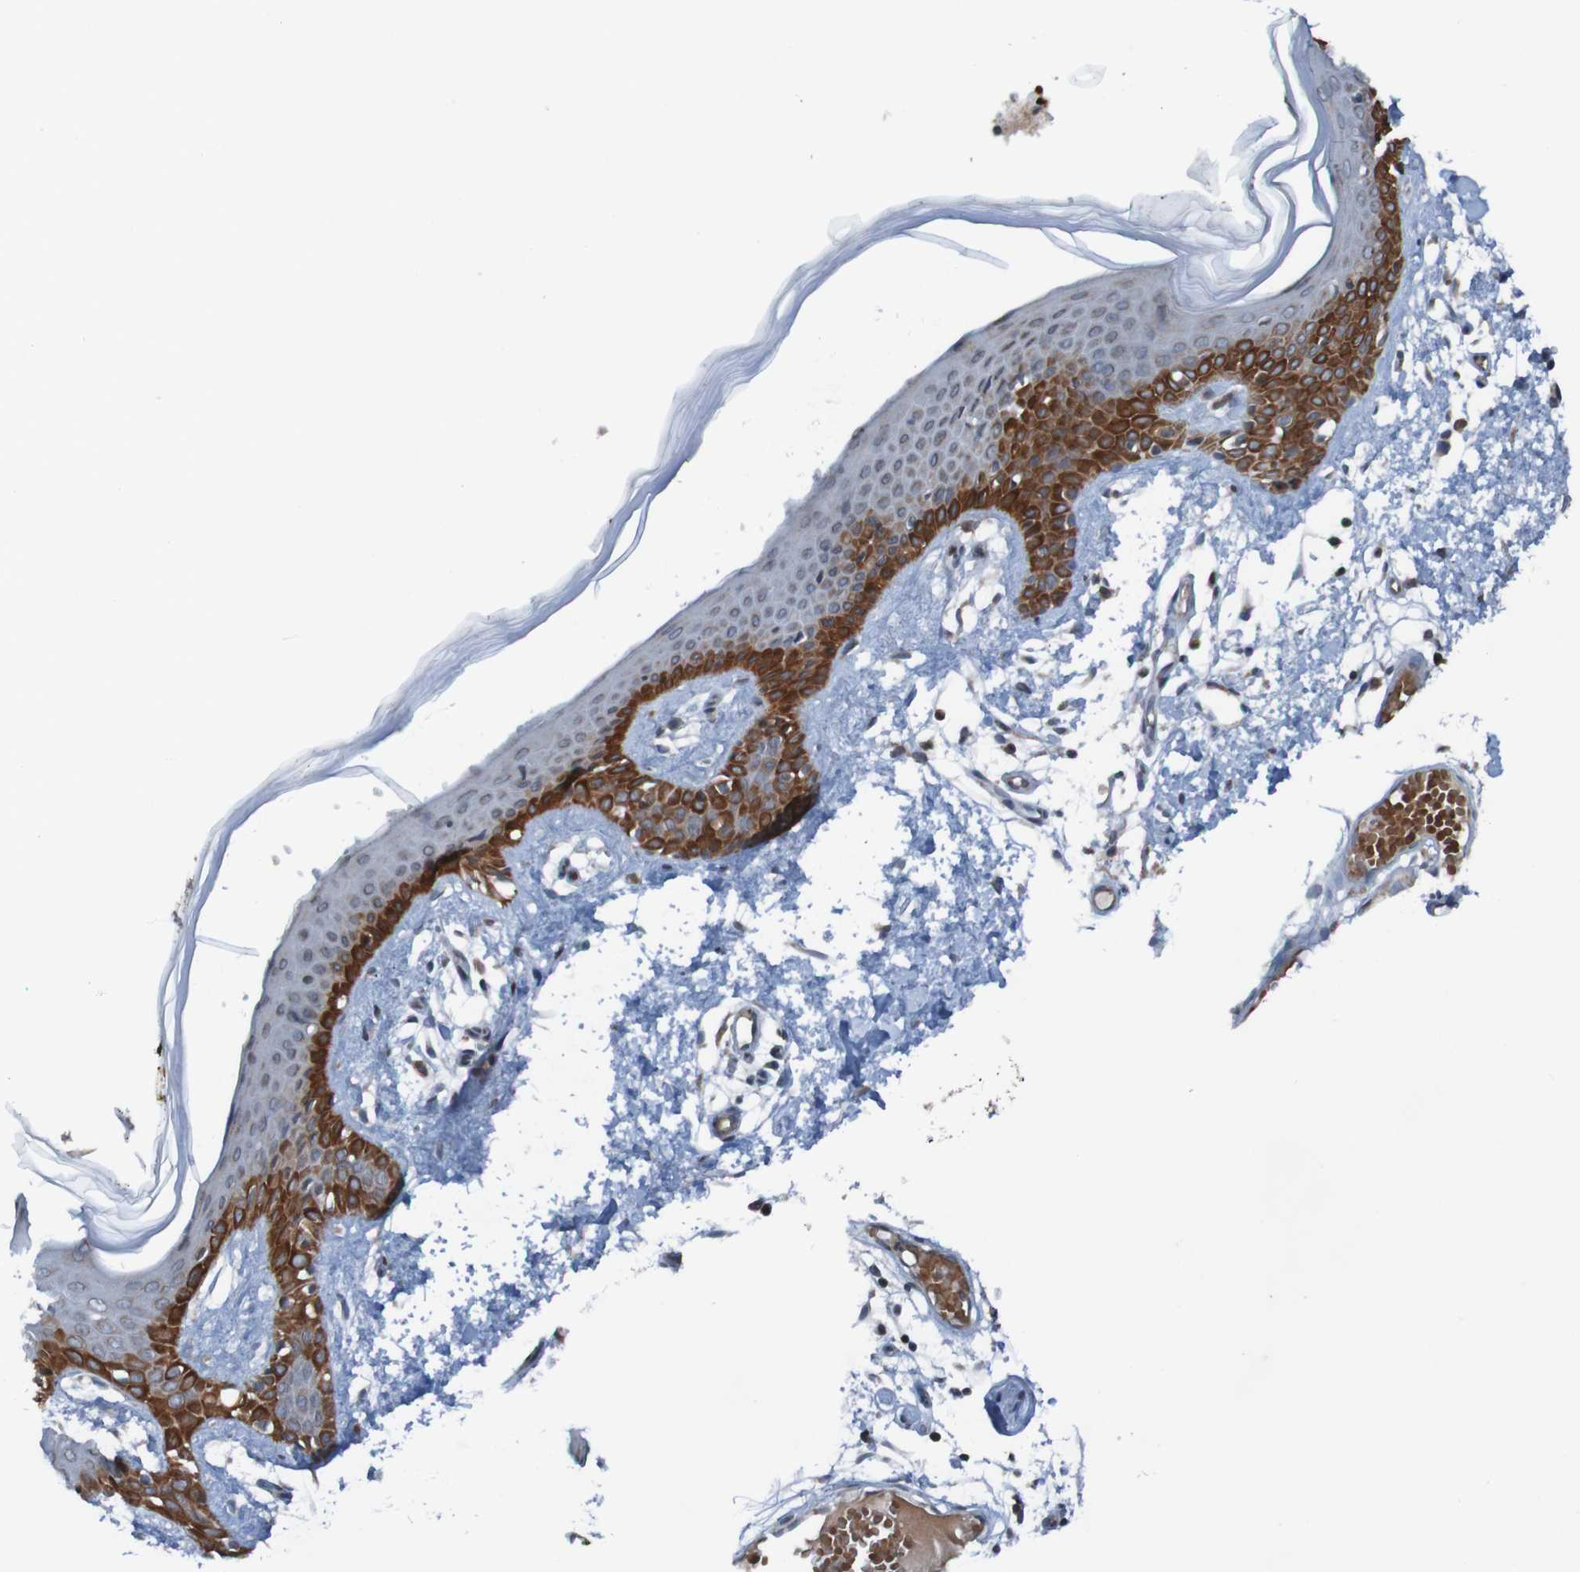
{"staining": {"intensity": "negative", "quantity": "none", "location": "none"}, "tissue": "skin", "cell_type": "Fibroblasts", "image_type": "normal", "snomed": [{"axis": "morphology", "description": "Normal tissue, NOS"}, {"axis": "topography", "description": "Skin"}], "caption": "High power microscopy image of an immunohistochemistry (IHC) image of normal skin, revealing no significant expression in fibroblasts.", "gene": "UNG", "patient": {"sex": "male", "age": 53}}